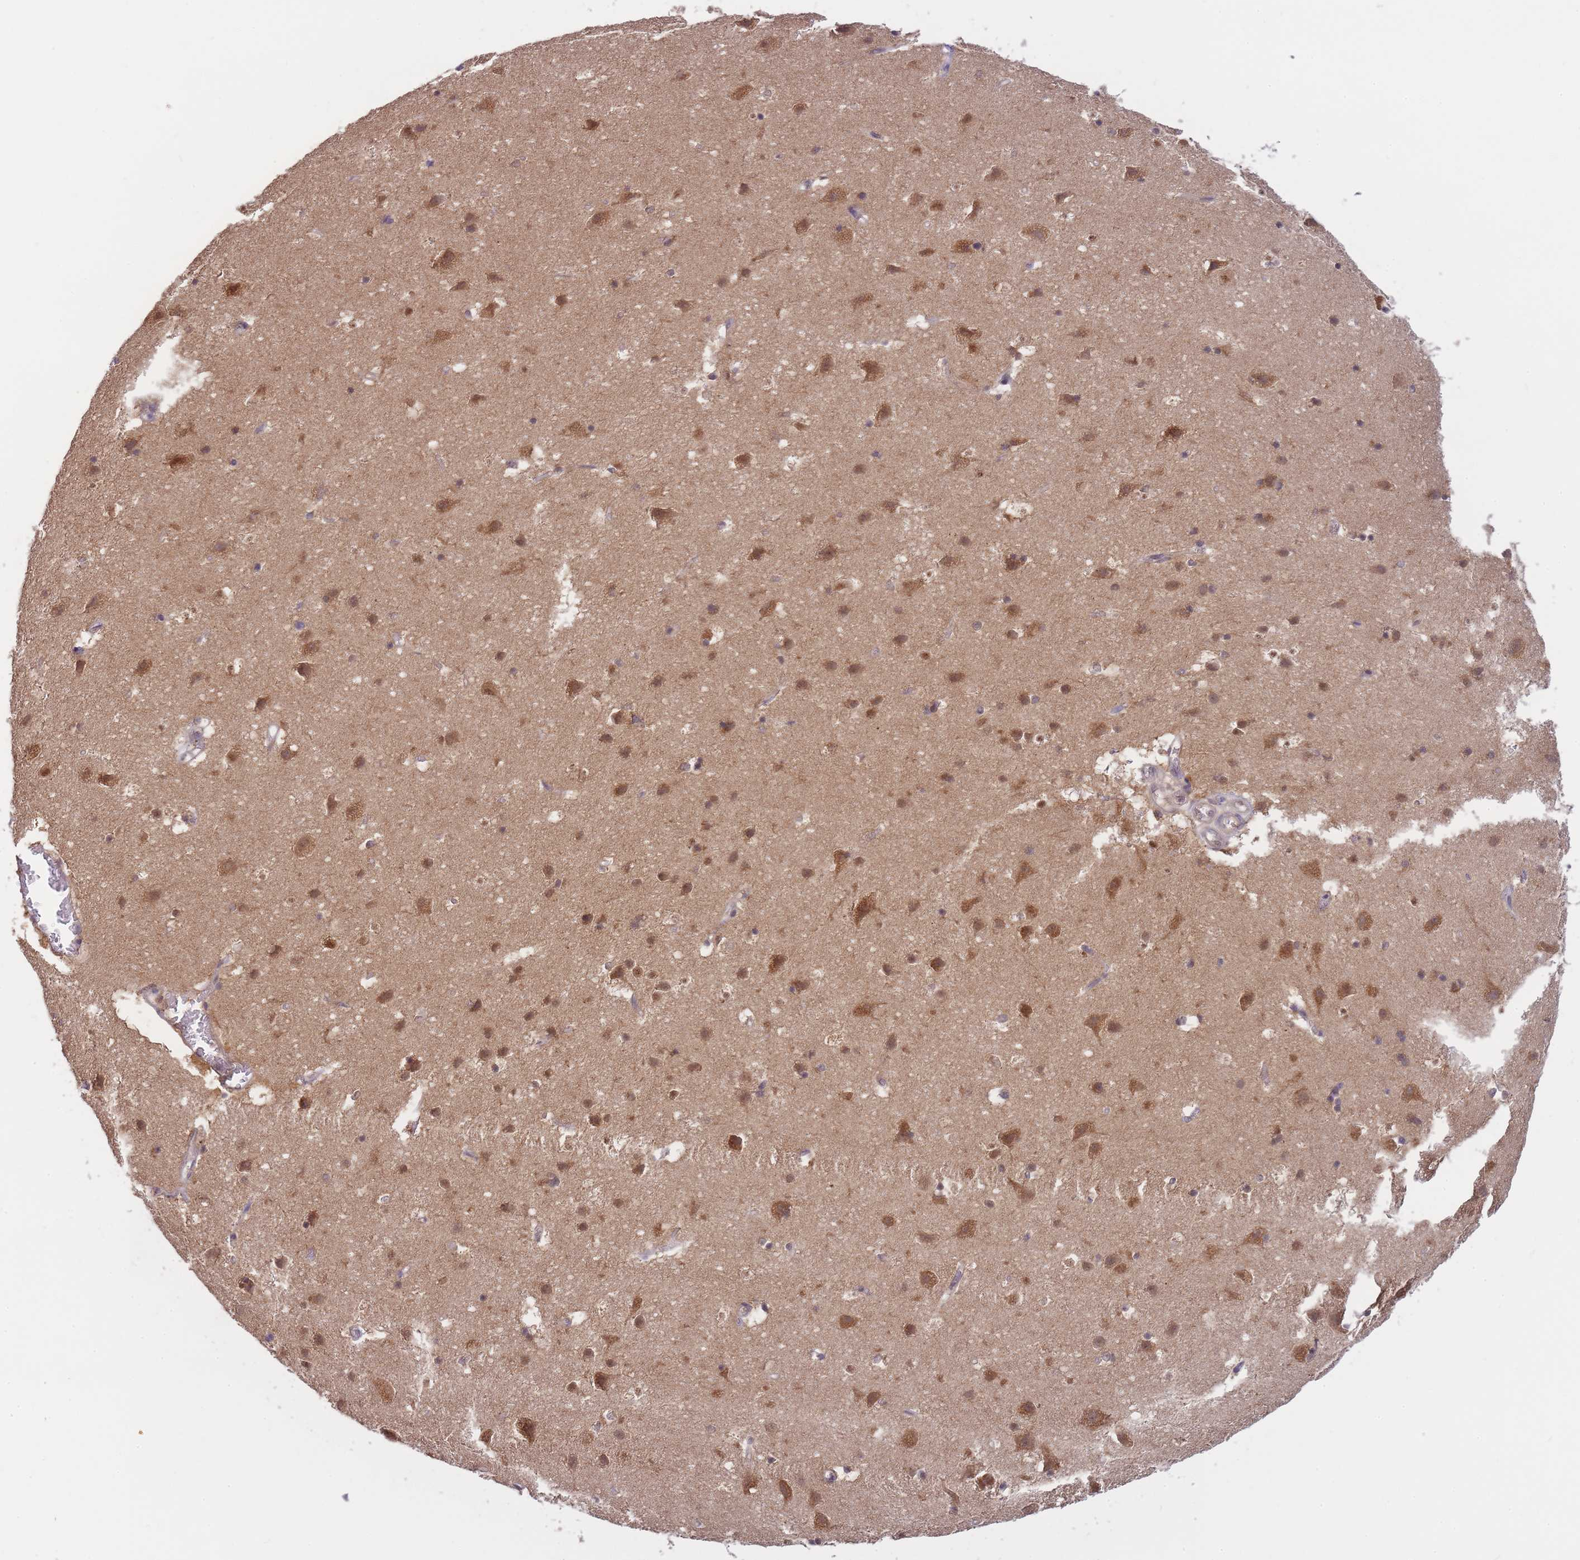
{"staining": {"intensity": "weak", "quantity": "25%-75%", "location": "cytoplasmic/membranous"}, "tissue": "cerebral cortex", "cell_type": "Endothelial cells", "image_type": "normal", "snomed": [{"axis": "morphology", "description": "Normal tissue, NOS"}, {"axis": "topography", "description": "Cerebral cortex"}], "caption": "Immunohistochemistry (DAB) staining of unremarkable human cerebral cortex displays weak cytoplasmic/membranous protein expression in approximately 25%-75% of endothelial cells. (Stains: DAB (3,3'-diaminobenzidine) in brown, nuclei in blue, Microscopy: brightfield microscopy at high magnification).", "gene": "PIP4P1", "patient": {"sex": "male", "age": 54}}